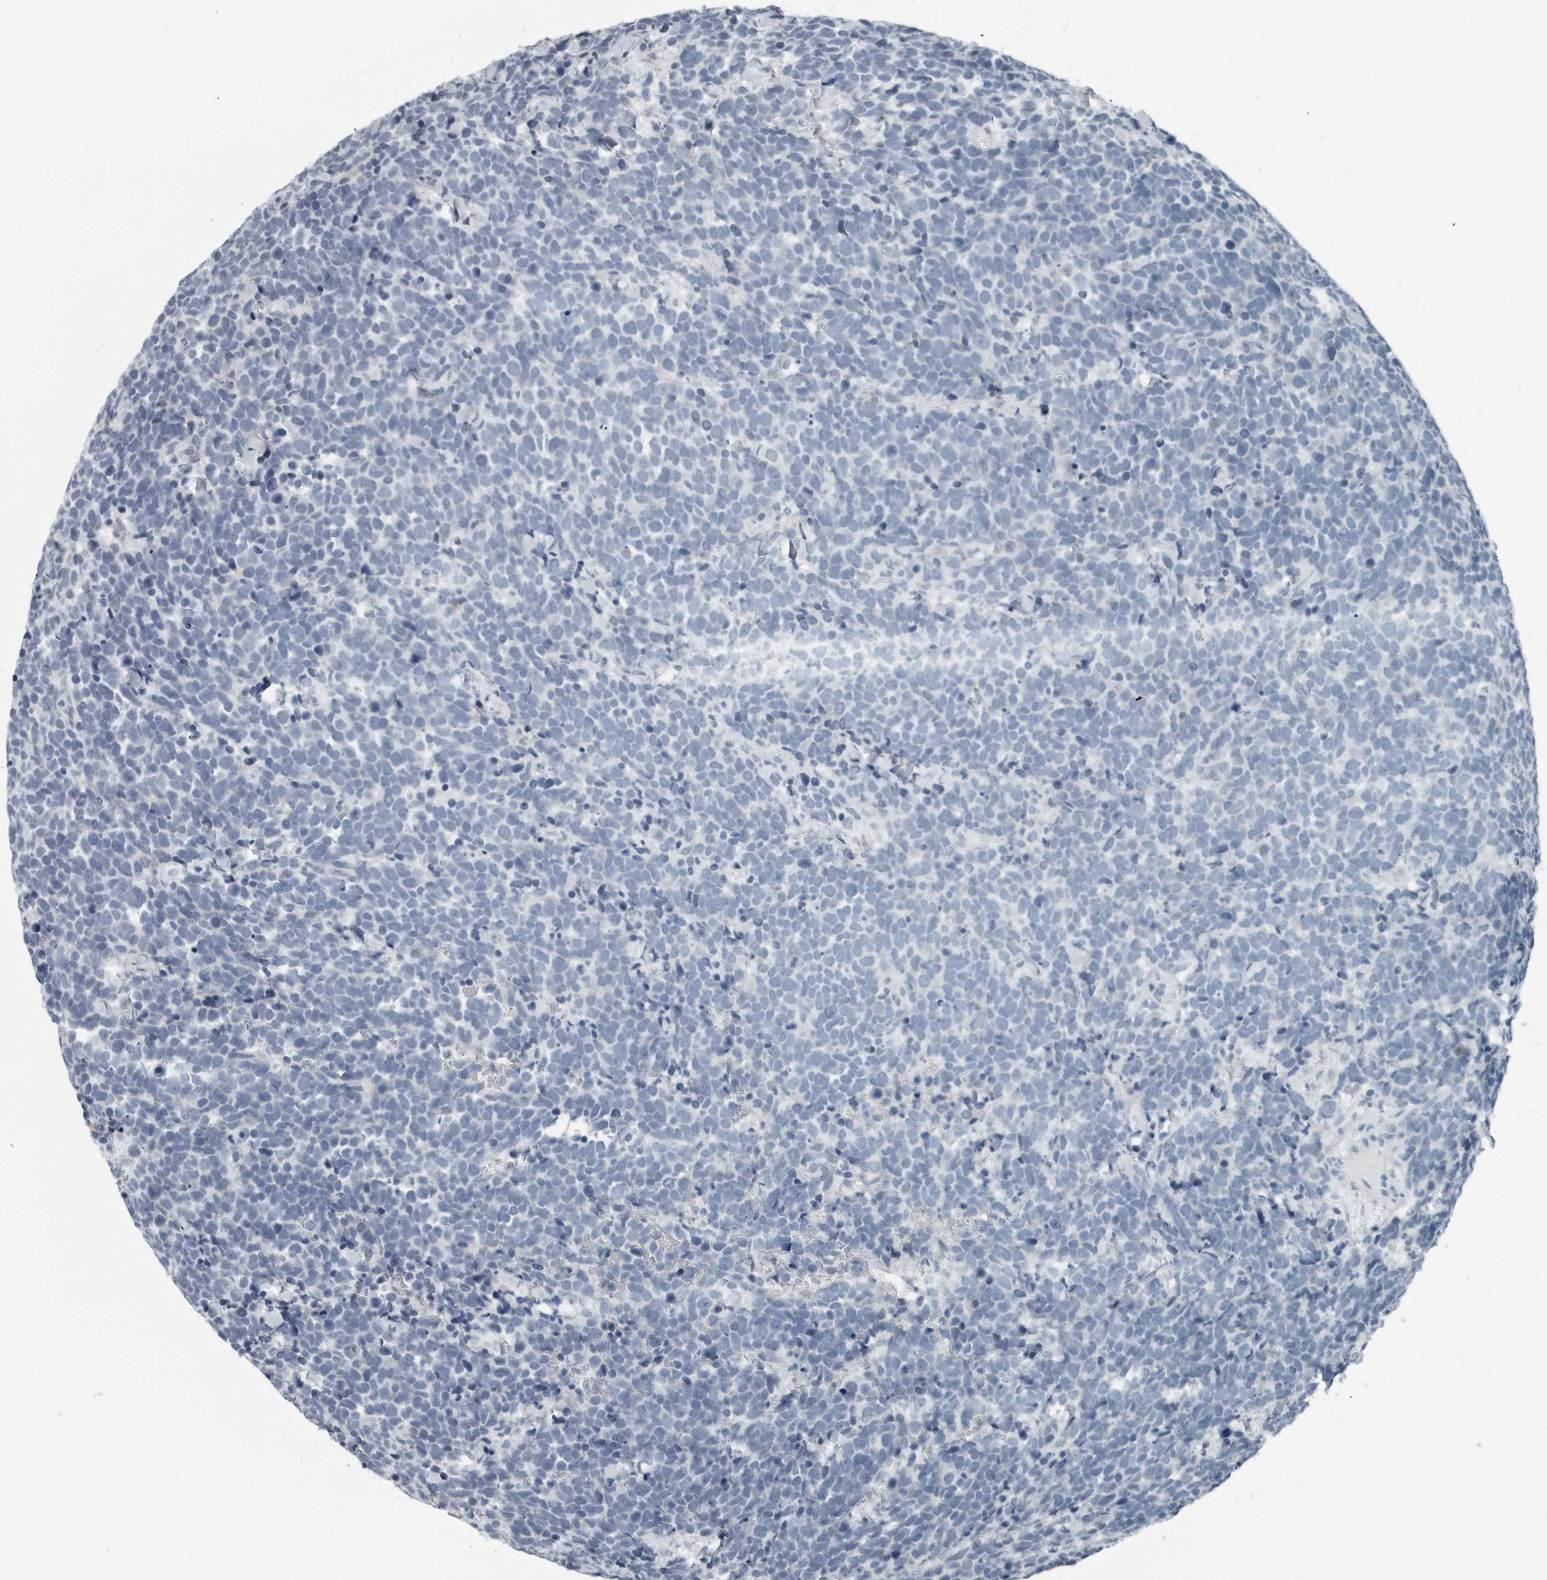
{"staining": {"intensity": "negative", "quantity": "none", "location": "none"}, "tissue": "urothelial cancer", "cell_type": "Tumor cells", "image_type": "cancer", "snomed": [{"axis": "morphology", "description": "Urothelial carcinoma, High grade"}, {"axis": "topography", "description": "Urinary bladder"}], "caption": "Immunohistochemistry micrograph of human urothelial cancer stained for a protein (brown), which exhibits no positivity in tumor cells.", "gene": "ZPBP2", "patient": {"sex": "female", "age": 82}}